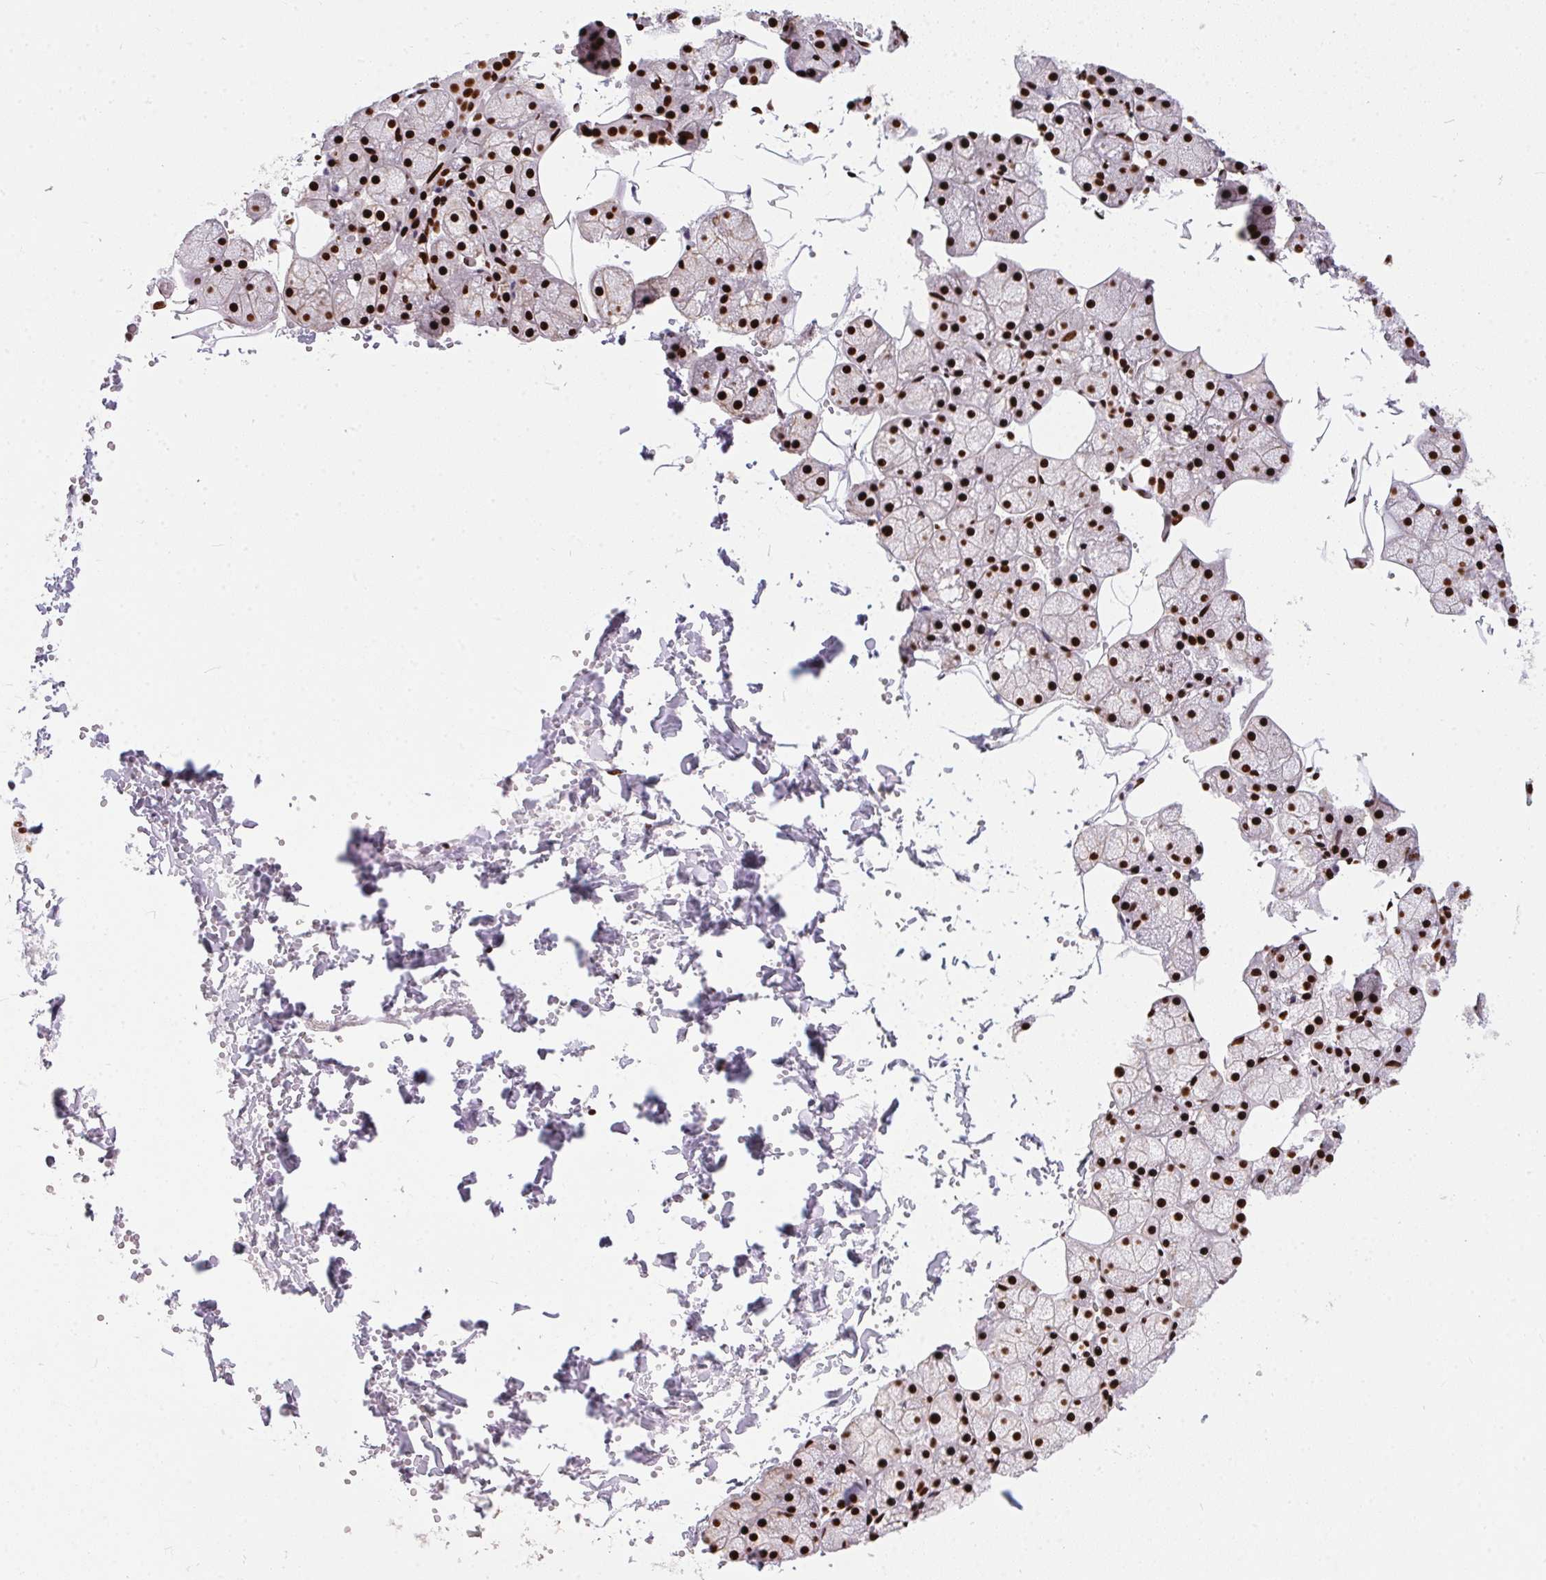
{"staining": {"intensity": "strong", "quantity": ">75%", "location": "nuclear"}, "tissue": "salivary gland", "cell_type": "Glandular cells", "image_type": "normal", "snomed": [{"axis": "morphology", "description": "Normal tissue, NOS"}, {"axis": "topography", "description": "Salivary gland"}], "caption": "This photomicrograph displays immunohistochemistry (IHC) staining of unremarkable salivary gland, with high strong nuclear expression in approximately >75% of glandular cells.", "gene": "PAGE3", "patient": {"sex": "male", "age": 38}}